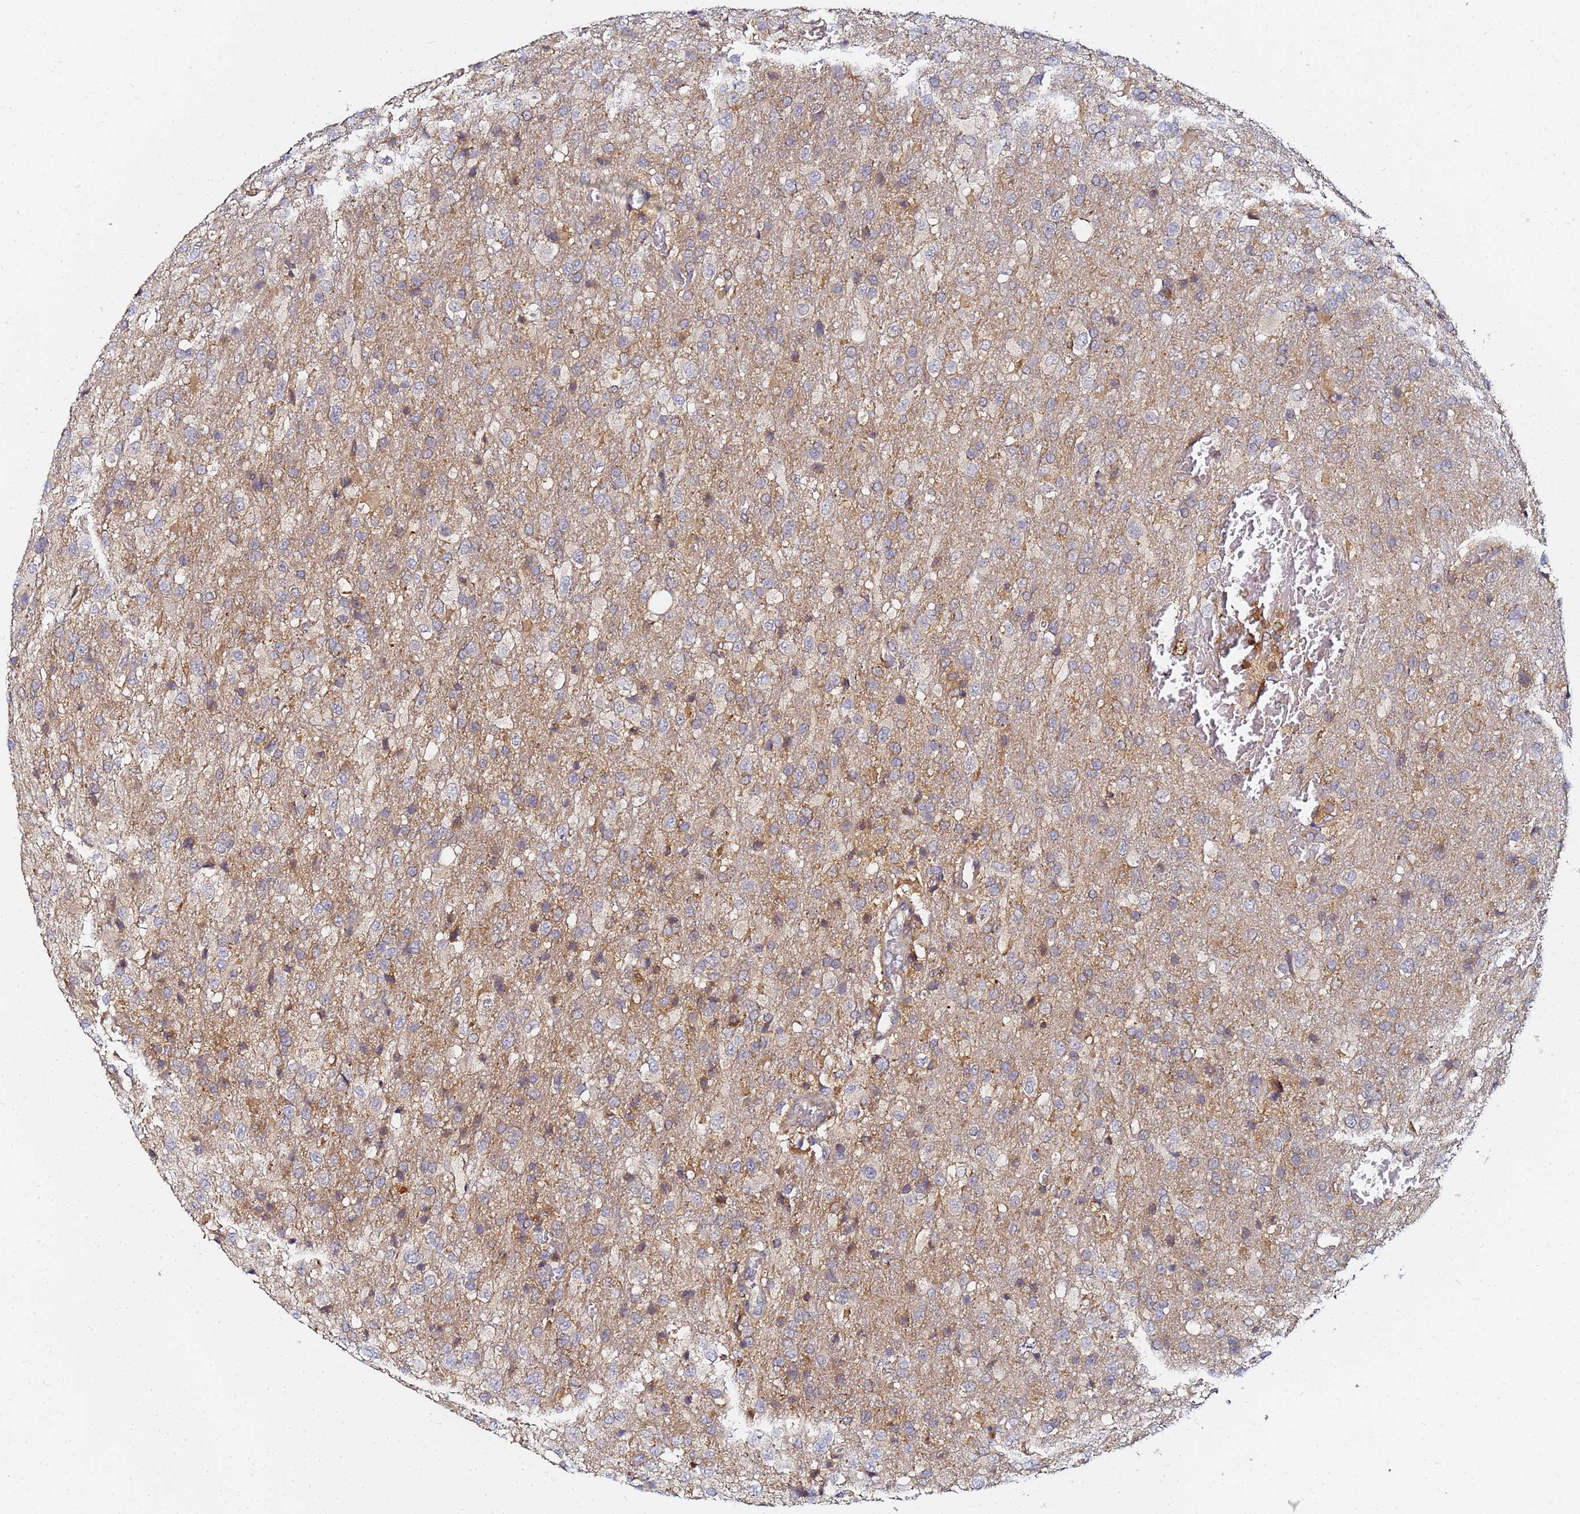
{"staining": {"intensity": "weak", "quantity": "25%-75%", "location": "cytoplasmic/membranous"}, "tissue": "glioma", "cell_type": "Tumor cells", "image_type": "cancer", "snomed": [{"axis": "morphology", "description": "Glioma, malignant, High grade"}, {"axis": "topography", "description": "Brain"}], "caption": "Tumor cells show weak cytoplasmic/membranous expression in about 25%-75% of cells in glioma.", "gene": "LRRC69", "patient": {"sex": "female", "age": 74}}